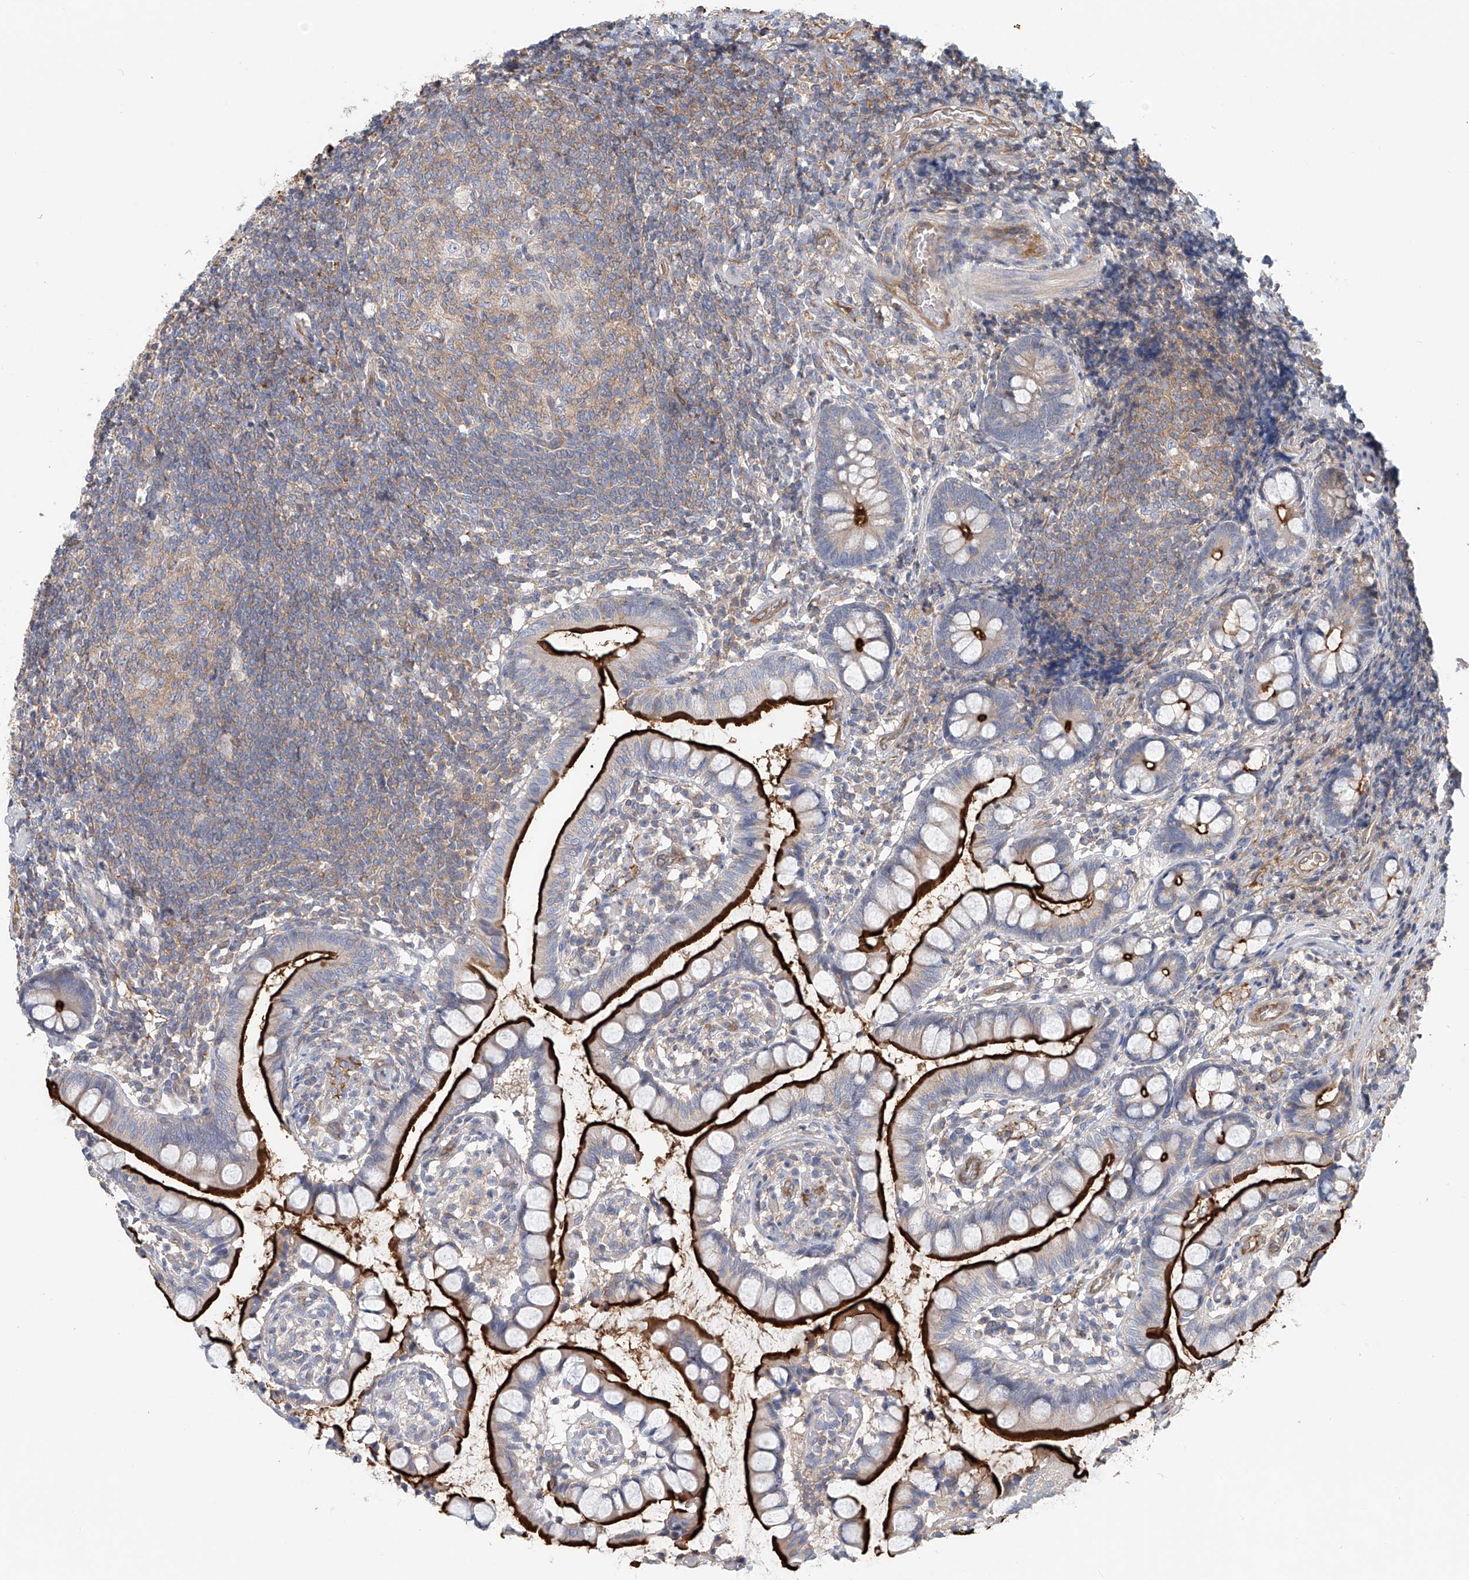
{"staining": {"intensity": "strong", "quantity": ">75%", "location": "cytoplasmic/membranous"}, "tissue": "small intestine", "cell_type": "Glandular cells", "image_type": "normal", "snomed": [{"axis": "morphology", "description": "Normal tissue, NOS"}, {"axis": "topography", "description": "Small intestine"}], "caption": "Strong cytoplasmic/membranous expression is appreciated in about >75% of glandular cells in unremarkable small intestine.", "gene": "FRYL", "patient": {"sex": "male", "age": 52}}